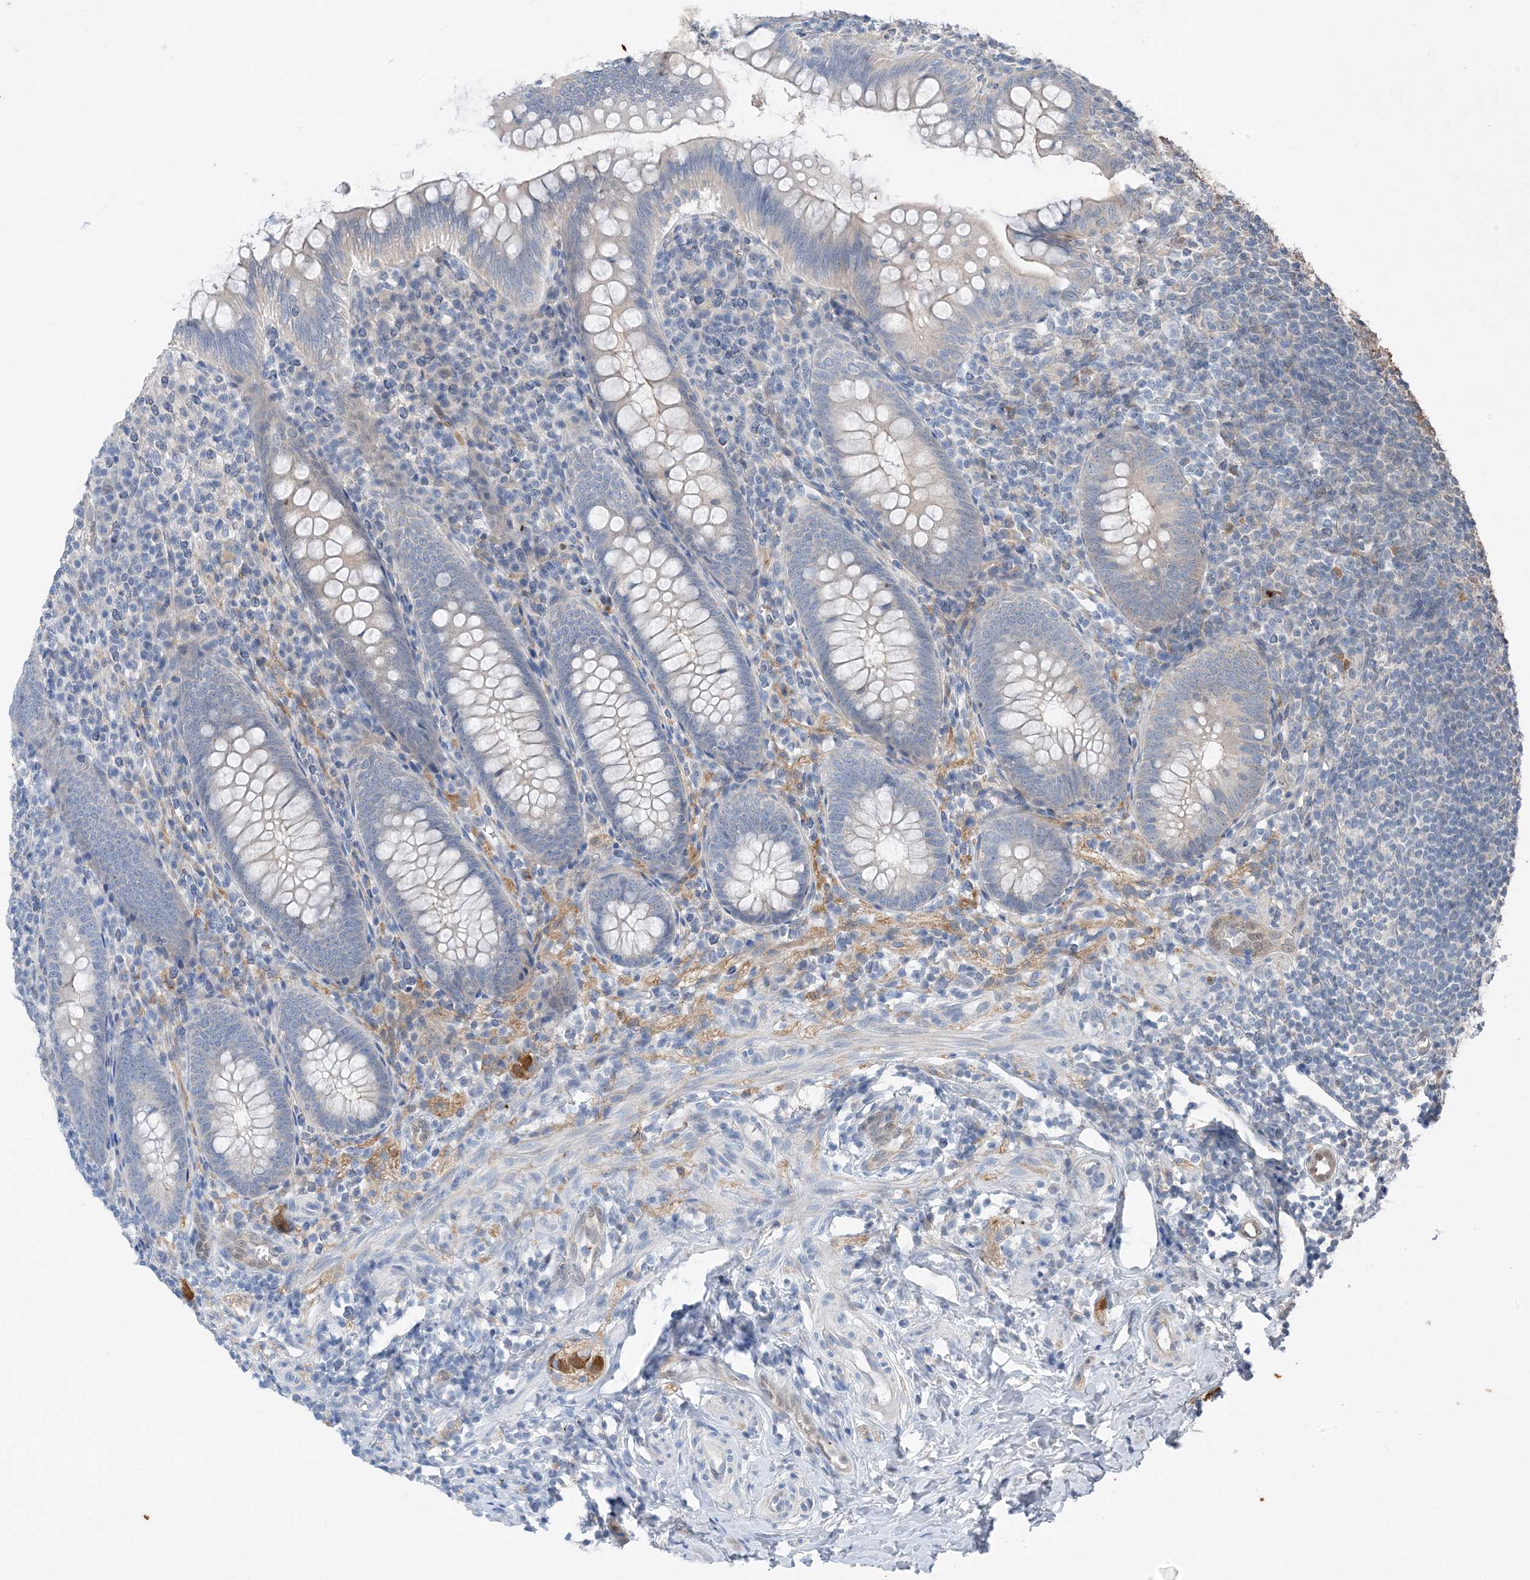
{"staining": {"intensity": "weak", "quantity": "<25%", "location": "cytoplasmic/membranous"}, "tissue": "appendix", "cell_type": "Glandular cells", "image_type": "normal", "snomed": [{"axis": "morphology", "description": "Normal tissue, NOS"}, {"axis": "topography", "description": "Appendix"}], "caption": "An IHC micrograph of unremarkable appendix is shown. There is no staining in glandular cells of appendix.", "gene": "NCOA7", "patient": {"sex": "male", "age": 14}}